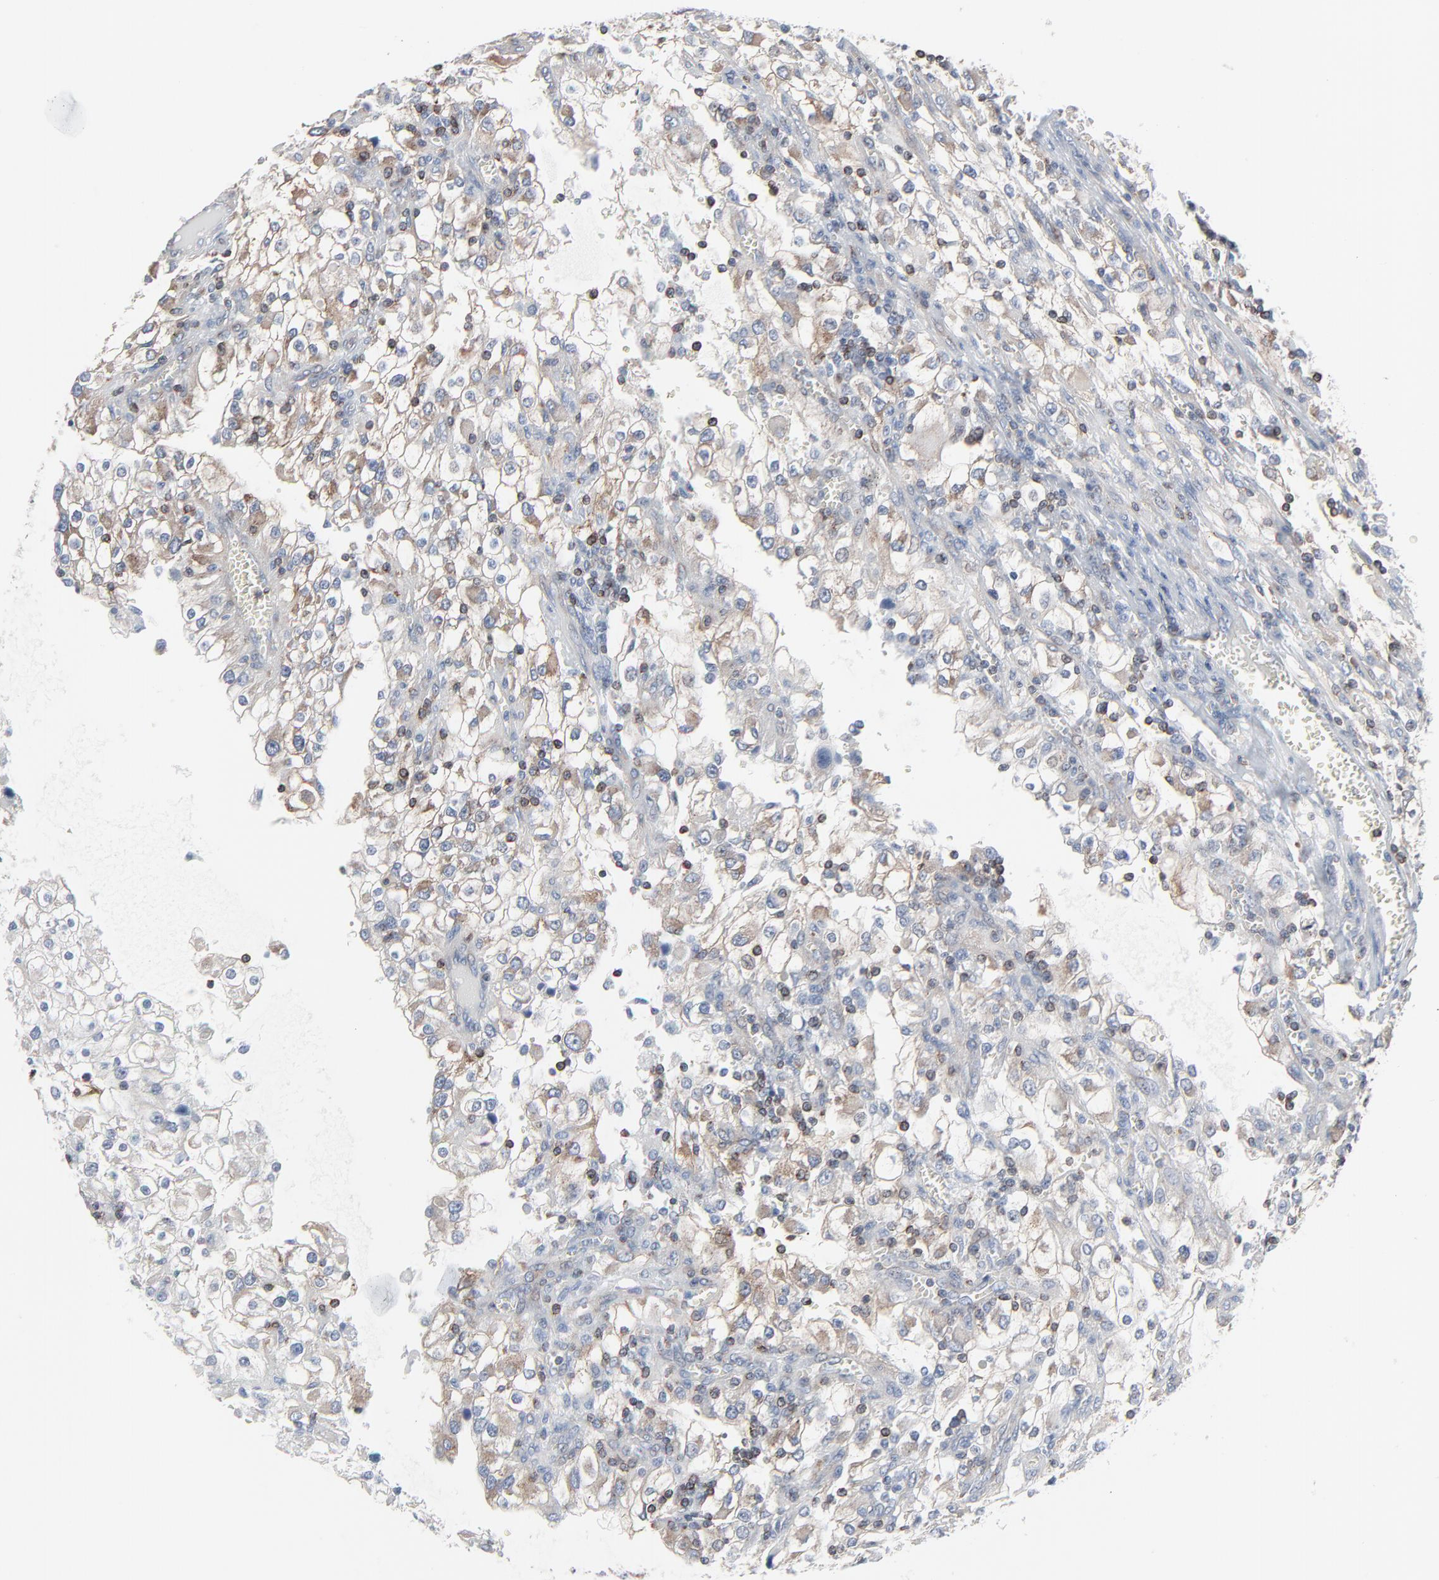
{"staining": {"intensity": "moderate", "quantity": "25%-75%", "location": "cytoplasmic/membranous"}, "tissue": "renal cancer", "cell_type": "Tumor cells", "image_type": "cancer", "snomed": [{"axis": "morphology", "description": "Adenocarcinoma, NOS"}, {"axis": "topography", "description": "Kidney"}], "caption": "Renal cancer stained with a brown dye displays moderate cytoplasmic/membranous positive staining in approximately 25%-75% of tumor cells.", "gene": "OPTN", "patient": {"sex": "female", "age": 52}}